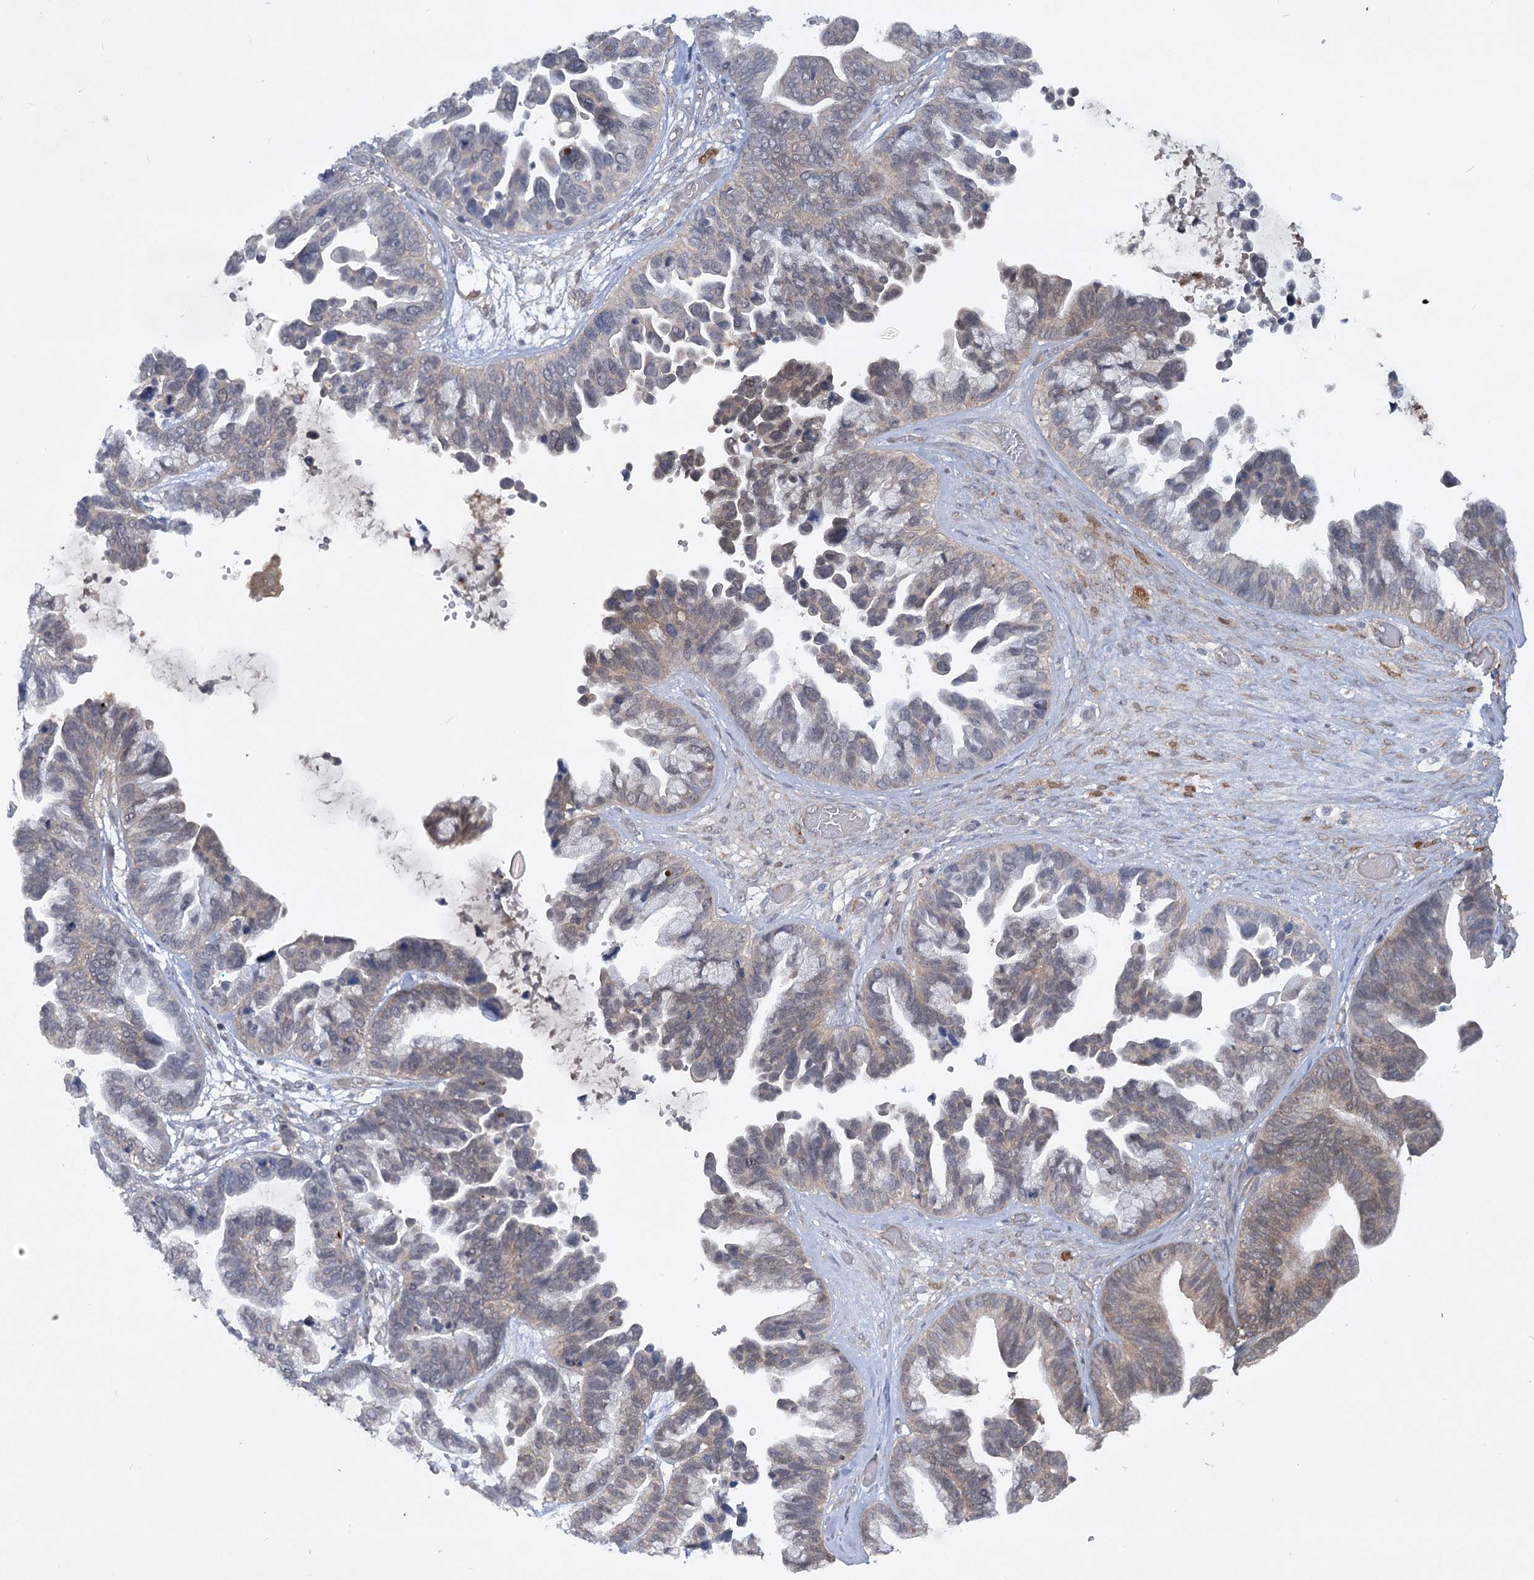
{"staining": {"intensity": "weak", "quantity": "25%-75%", "location": "cytoplasmic/membranous"}, "tissue": "ovarian cancer", "cell_type": "Tumor cells", "image_type": "cancer", "snomed": [{"axis": "morphology", "description": "Cystadenocarcinoma, serous, NOS"}, {"axis": "topography", "description": "Ovary"}], "caption": "Serous cystadenocarcinoma (ovarian) stained with a brown dye demonstrates weak cytoplasmic/membranous positive expression in approximately 25%-75% of tumor cells.", "gene": "AAMDC", "patient": {"sex": "female", "age": 56}}